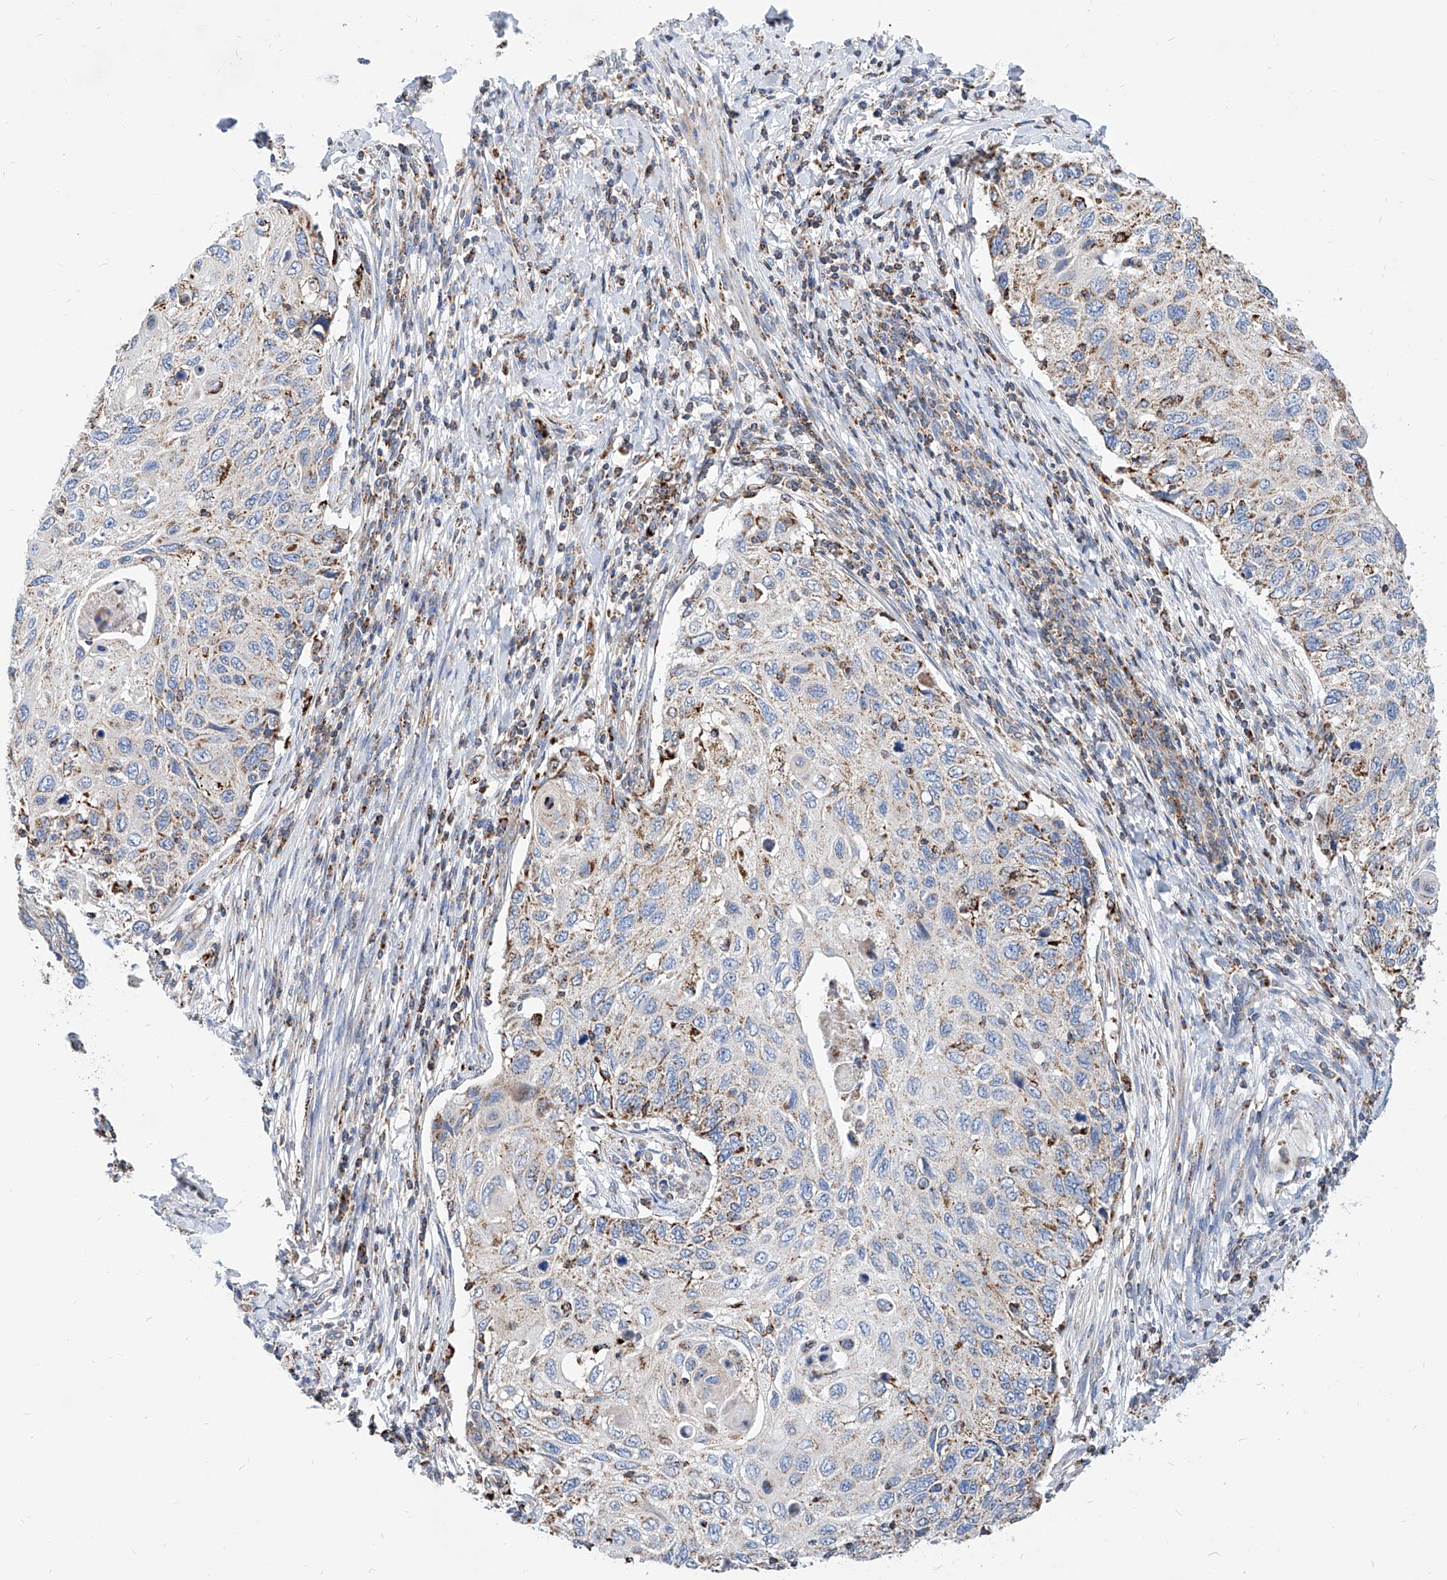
{"staining": {"intensity": "moderate", "quantity": "<25%", "location": "cytoplasmic/membranous"}, "tissue": "cervical cancer", "cell_type": "Tumor cells", "image_type": "cancer", "snomed": [{"axis": "morphology", "description": "Squamous cell carcinoma, NOS"}, {"axis": "topography", "description": "Cervix"}], "caption": "Protein expression by immunohistochemistry (IHC) displays moderate cytoplasmic/membranous staining in approximately <25% of tumor cells in cervical cancer.", "gene": "CPNE5", "patient": {"sex": "female", "age": 70}}